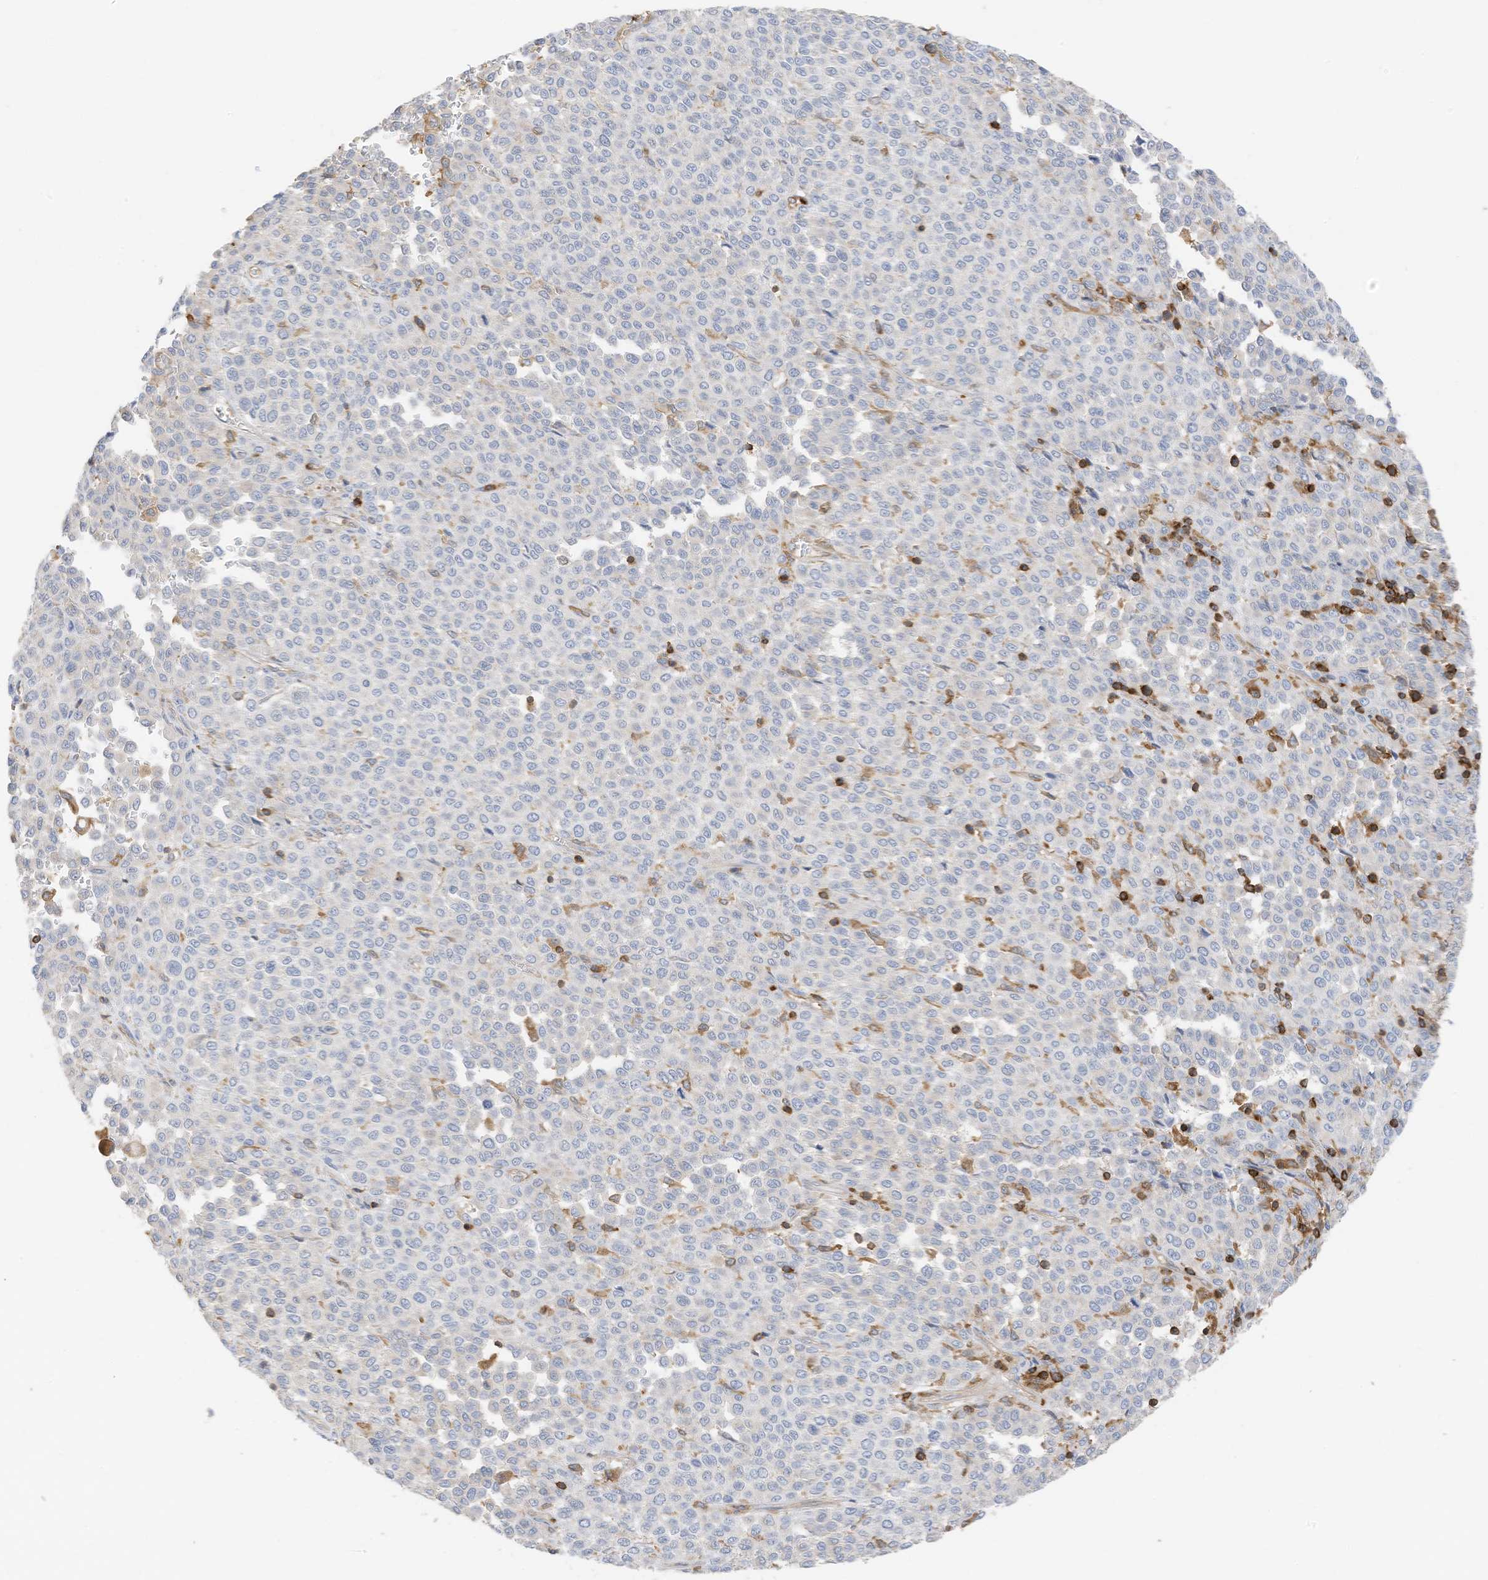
{"staining": {"intensity": "negative", "quantity": "none", "location": "none"}, "tissue": "melanoma", "cell_type": "Tumor cells", "image_type": "cancer", "snomed": [{"axis": "morphology", "description": "Malignant melanoma, Metastatic site"}, {"axis": "topography", "description": "Pancreas"}], "caption": "Immunohistochemistry (IHC) histopathology image of melanoma stained for a protein (brown), which shows no positivity in tumor cells.", "gene": "ARHGAP25", "patient": {"sex": "female", "age": 30}}